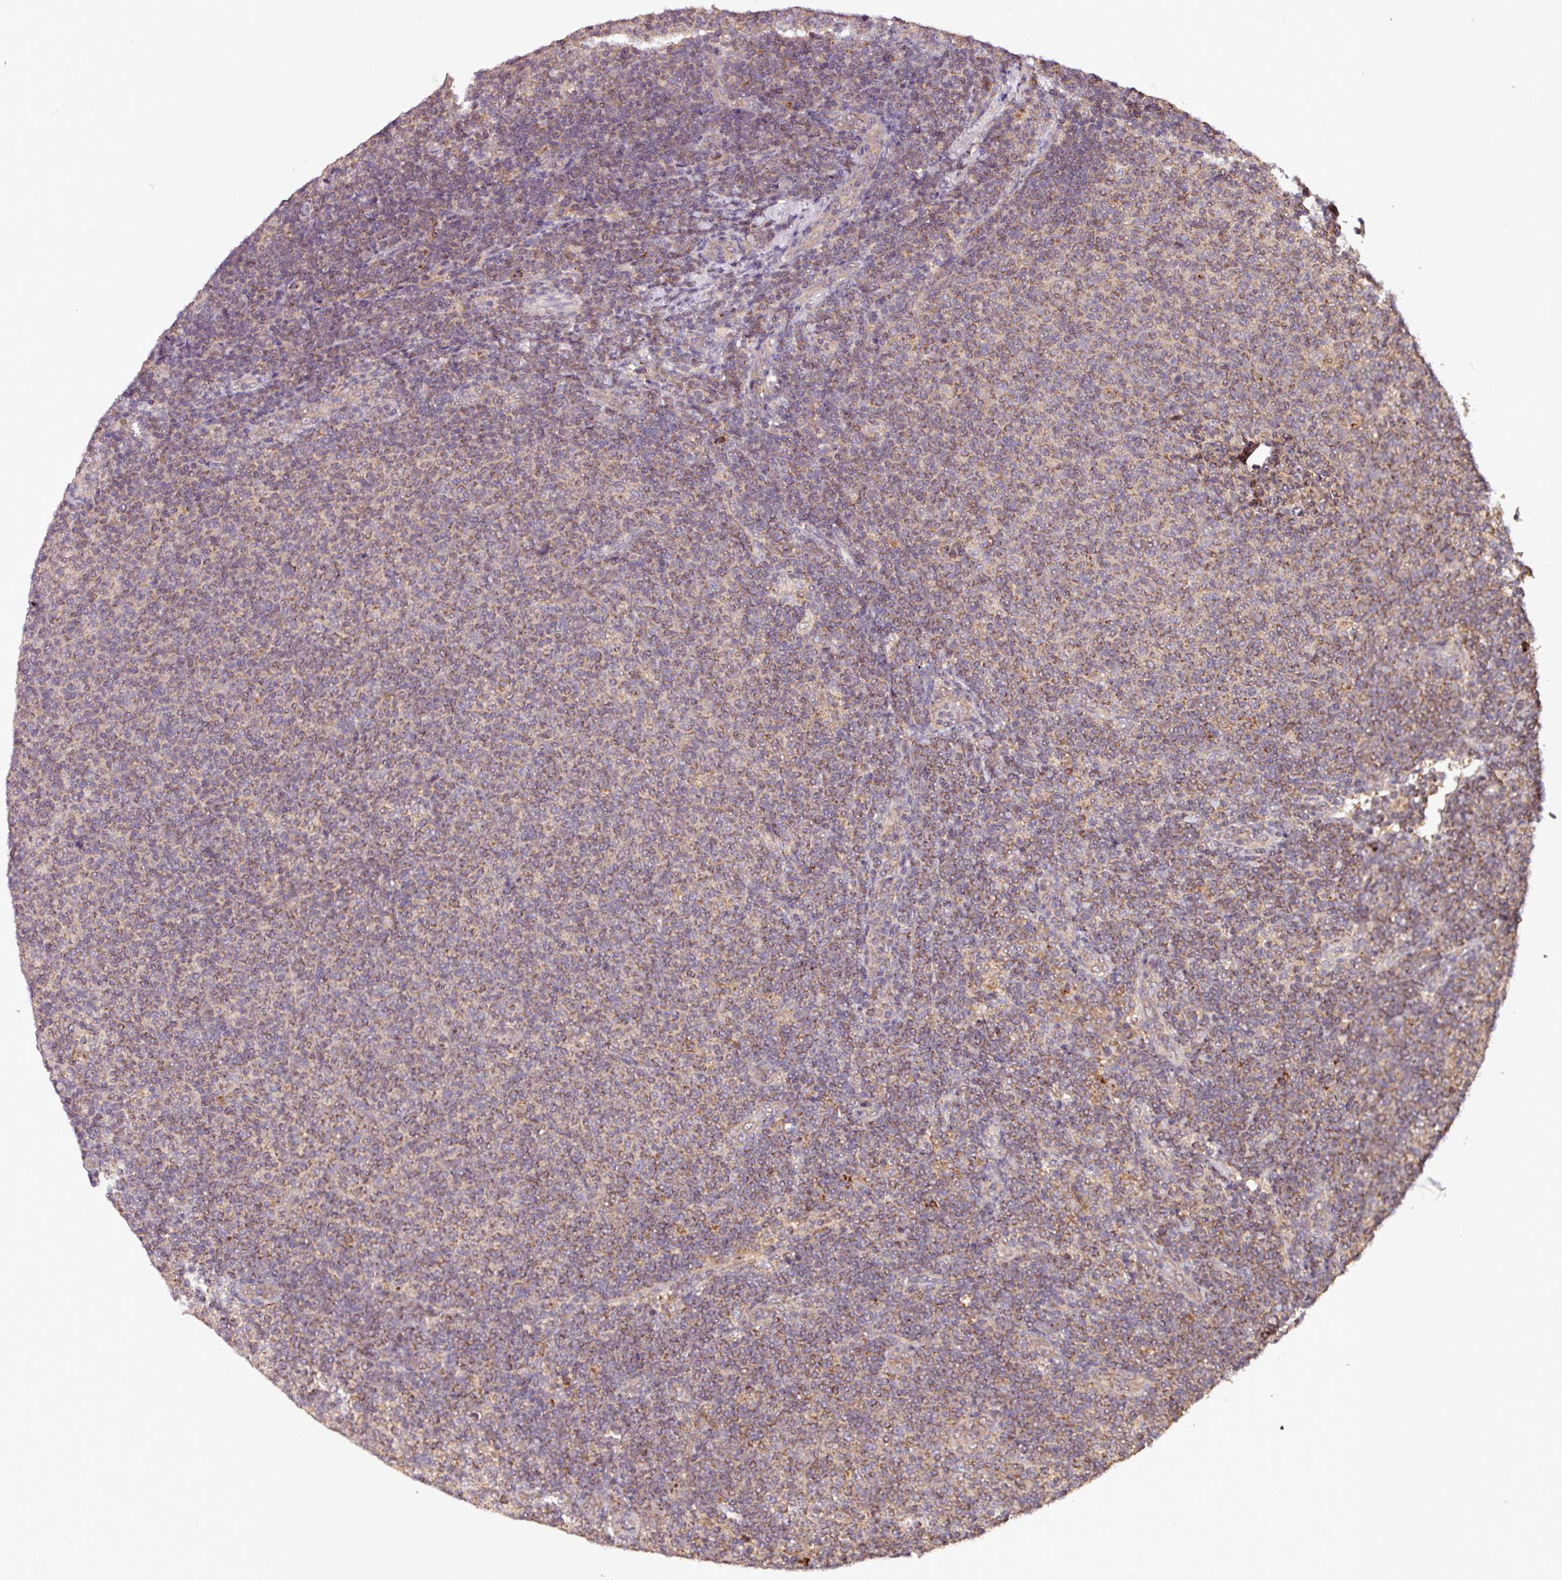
{"staining": {"intensity": "weak", "quantity": "25%-75%", "location": "cytoplasmic/membranous"}, "tissue": "lymphoma", "cell_type": "Tumor cells", "image_type": "cancer", "snomed": [{"axis": "morphology", "description": "Malignant lymphoma, non-Hodgkin's type, Low grade"}, {"axis": "topography", "description": "Lymph node"}], "caption": "DAB immunohistochemical staining of lymphoma exhibits weak cytoplasmic/membranous protein positivity in approximately 25%-75% of tumor cells.", "gene": "MCTP2", "patient": {"sex": "male", "age": 66}}